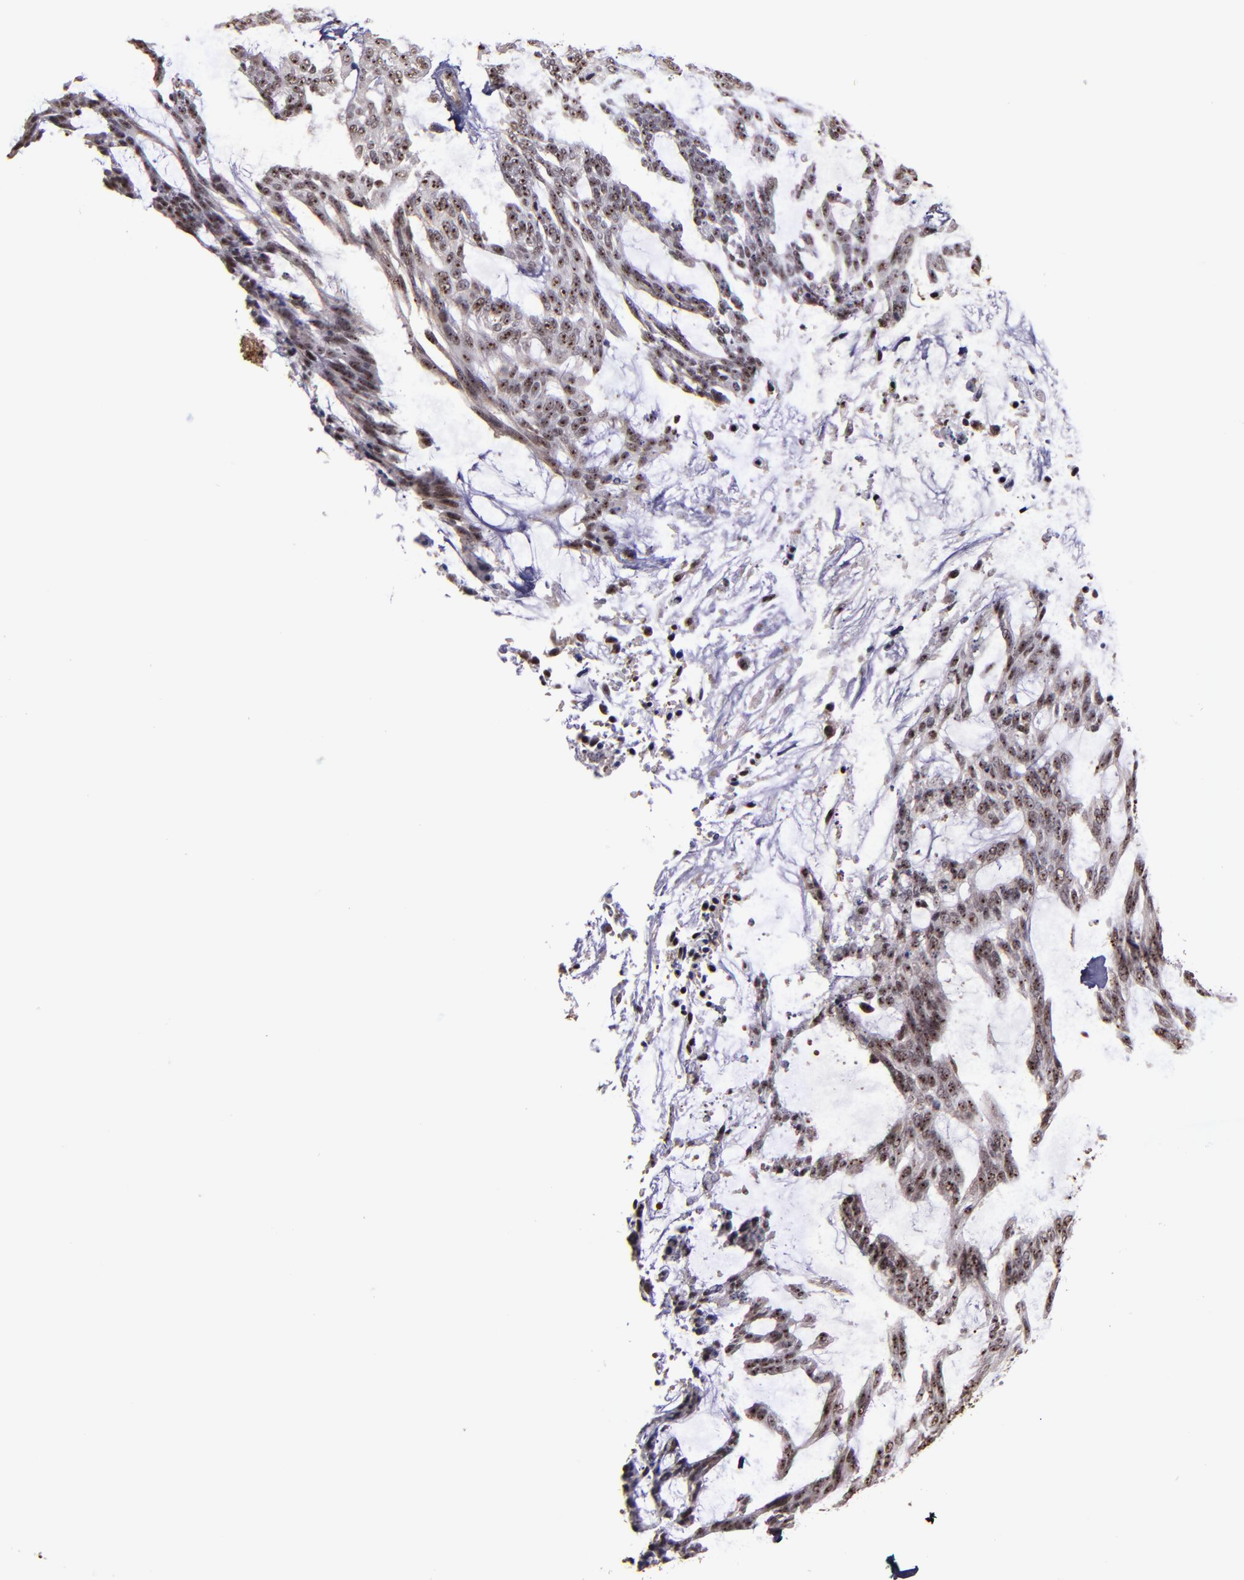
{"staining": {"intensity": "moderate", "quantity": "25%-75%", "location": "nuclear"}, "tissue": "skin cancer", "cell_type": "Tumor cells", "image_type": "cancer", "snomed": [{"axis": "morphology", "description": "Normal tissue, NOS"}, {"axis": "morphology", "description": "Basal cell carcinoma"}, {"axis": "topography", "description": "Skin"}], "caption": "Tumor cells display medium levels of moderate nuclear positivity in about 25%-75% of cells in basal cell carcinoma (skin).", "gene": "CECR2", "patient": {"sex": "female", "age": 71}}